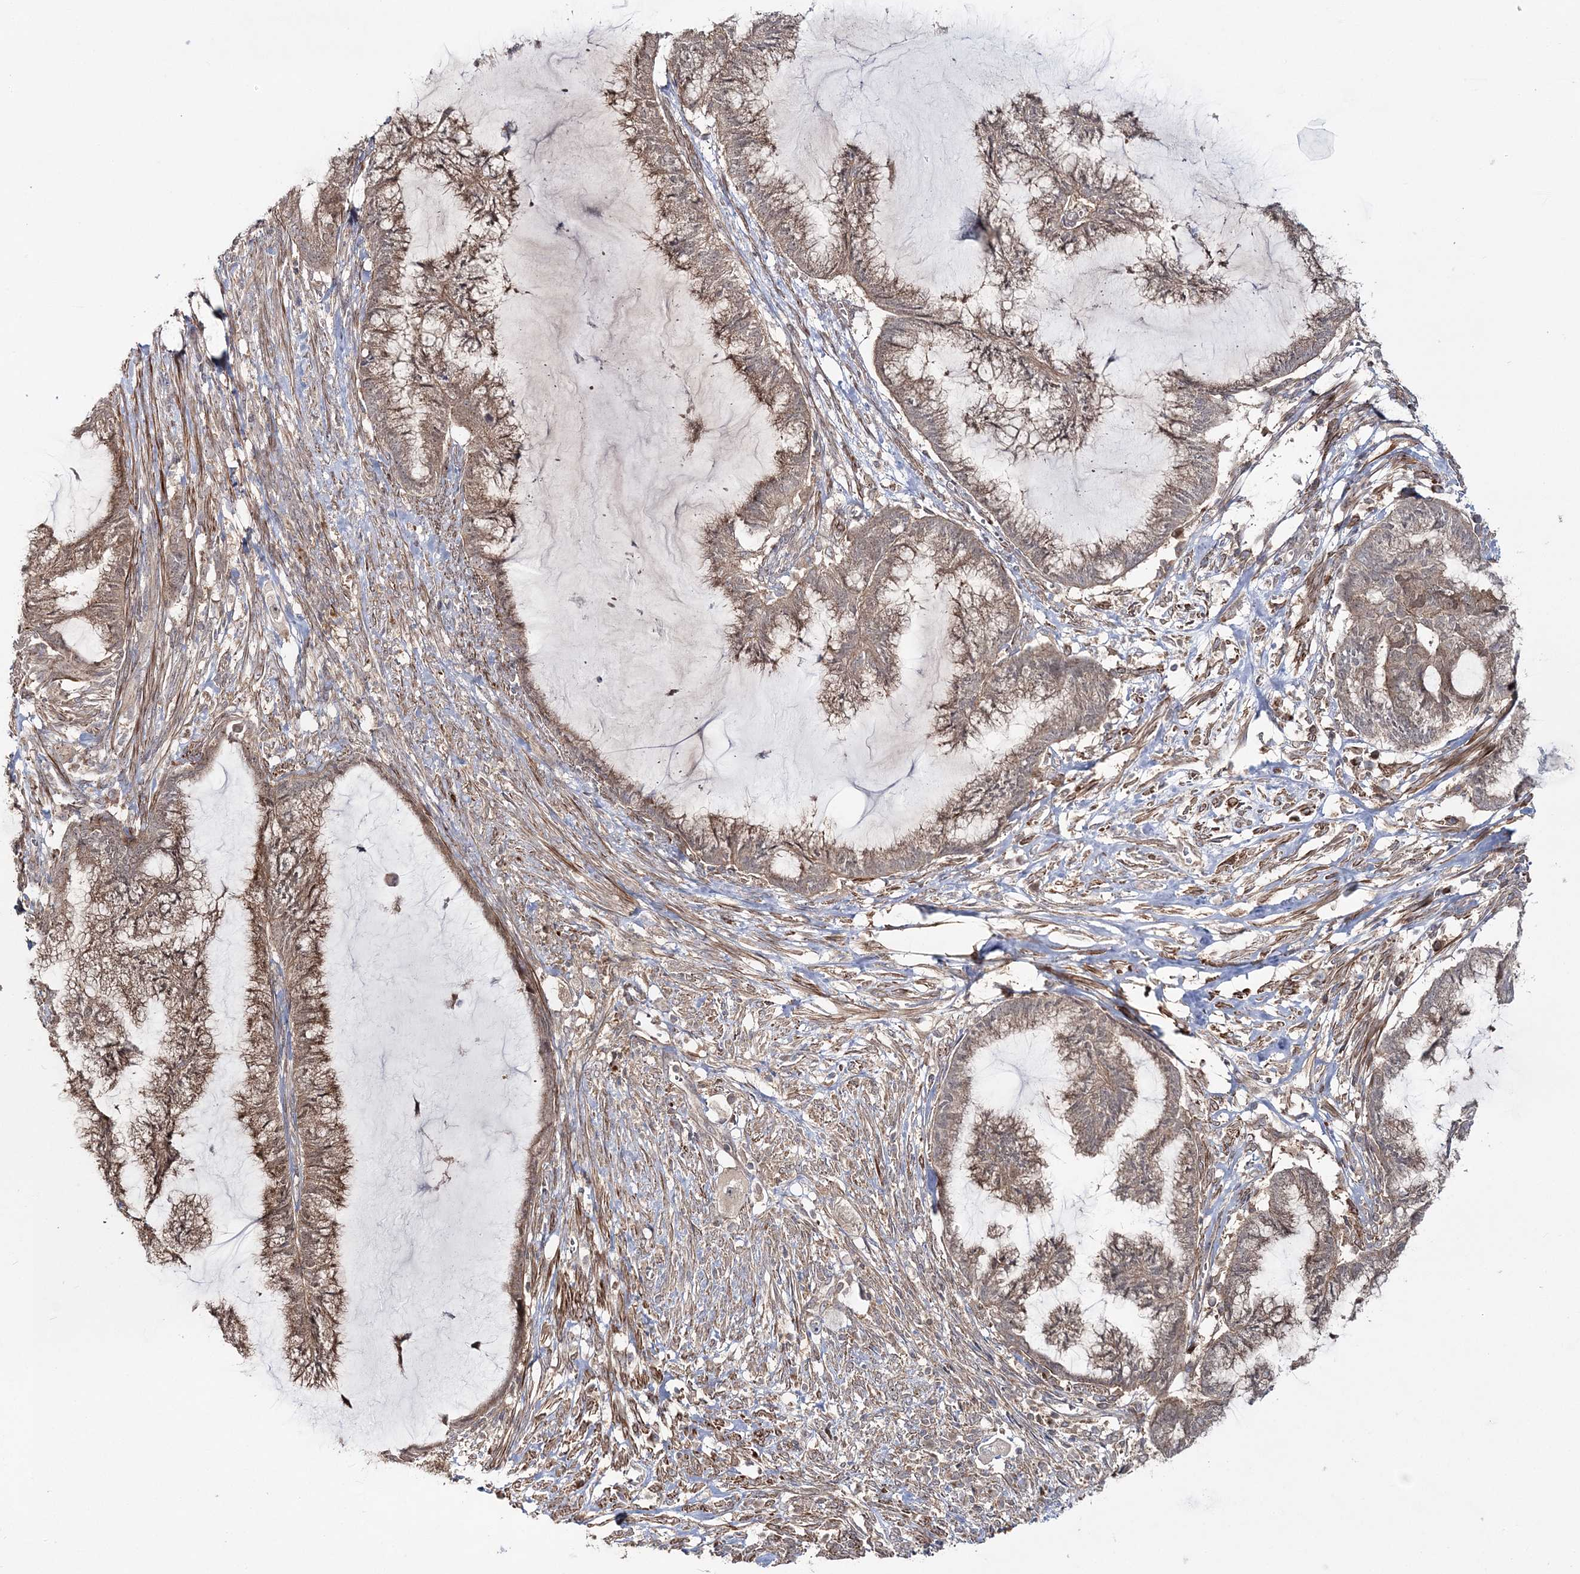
{"staining": {"intensity": "moderate", "quantity": "25%-75%", "location": "cytoplasmic/membranous"}, "tissue": "endometrial cancer", "cell_type": "Tumor cells", "image_type": "cancer", "snomed": [{"axis": "morphology", "description": "Adenocarcinoma, NOS"}, {"axis": "topography", "description": "Endometrium"}], "caption": "Moderate cytoplasmic/membranous protein positivity is appreciated in approximately 25%-75% of tumor cells in adenocarcinoma (endometrial).", "gene": "MOCS2", "patient": {"sex": "female", "age": 86}}